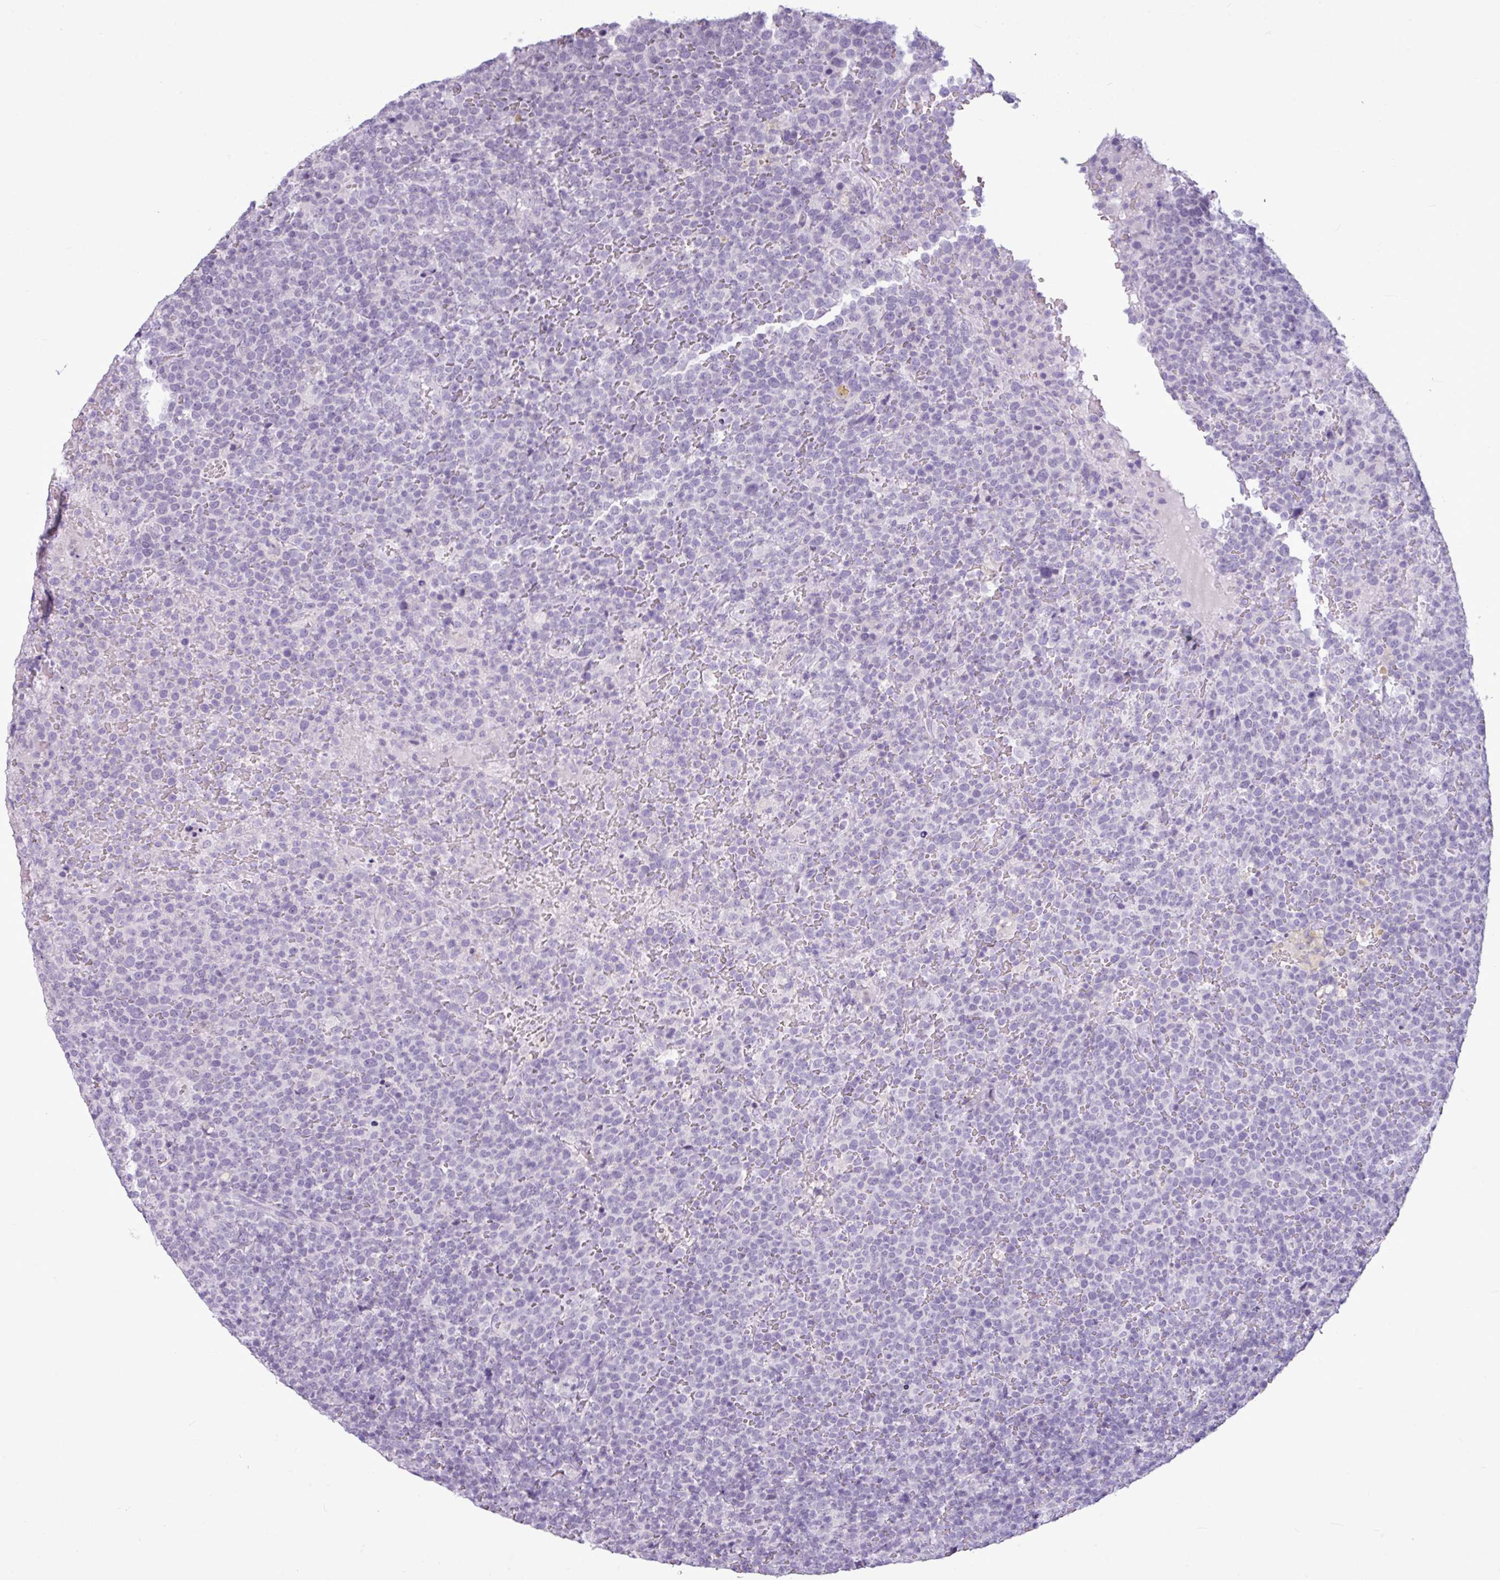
{"staining": {"intensity": "negative", "quantity": "none", "location": "none"}, "tissue": "lymphoma", "cell_type": "Tumor cells", "image_type": "cancer", "snomed": [{"axis": "morphology", "description": "Malignant lymphoma, non-Hodgkin's type, High grade"}, {"axis": "topography", "description": "Lymph node"}], "caption": "Immunohistochemical staining of lymphoma displays no significant staining in tumor cells.", "gene": "AMY2A", "patient": {"sex": "male", "age": 61}}